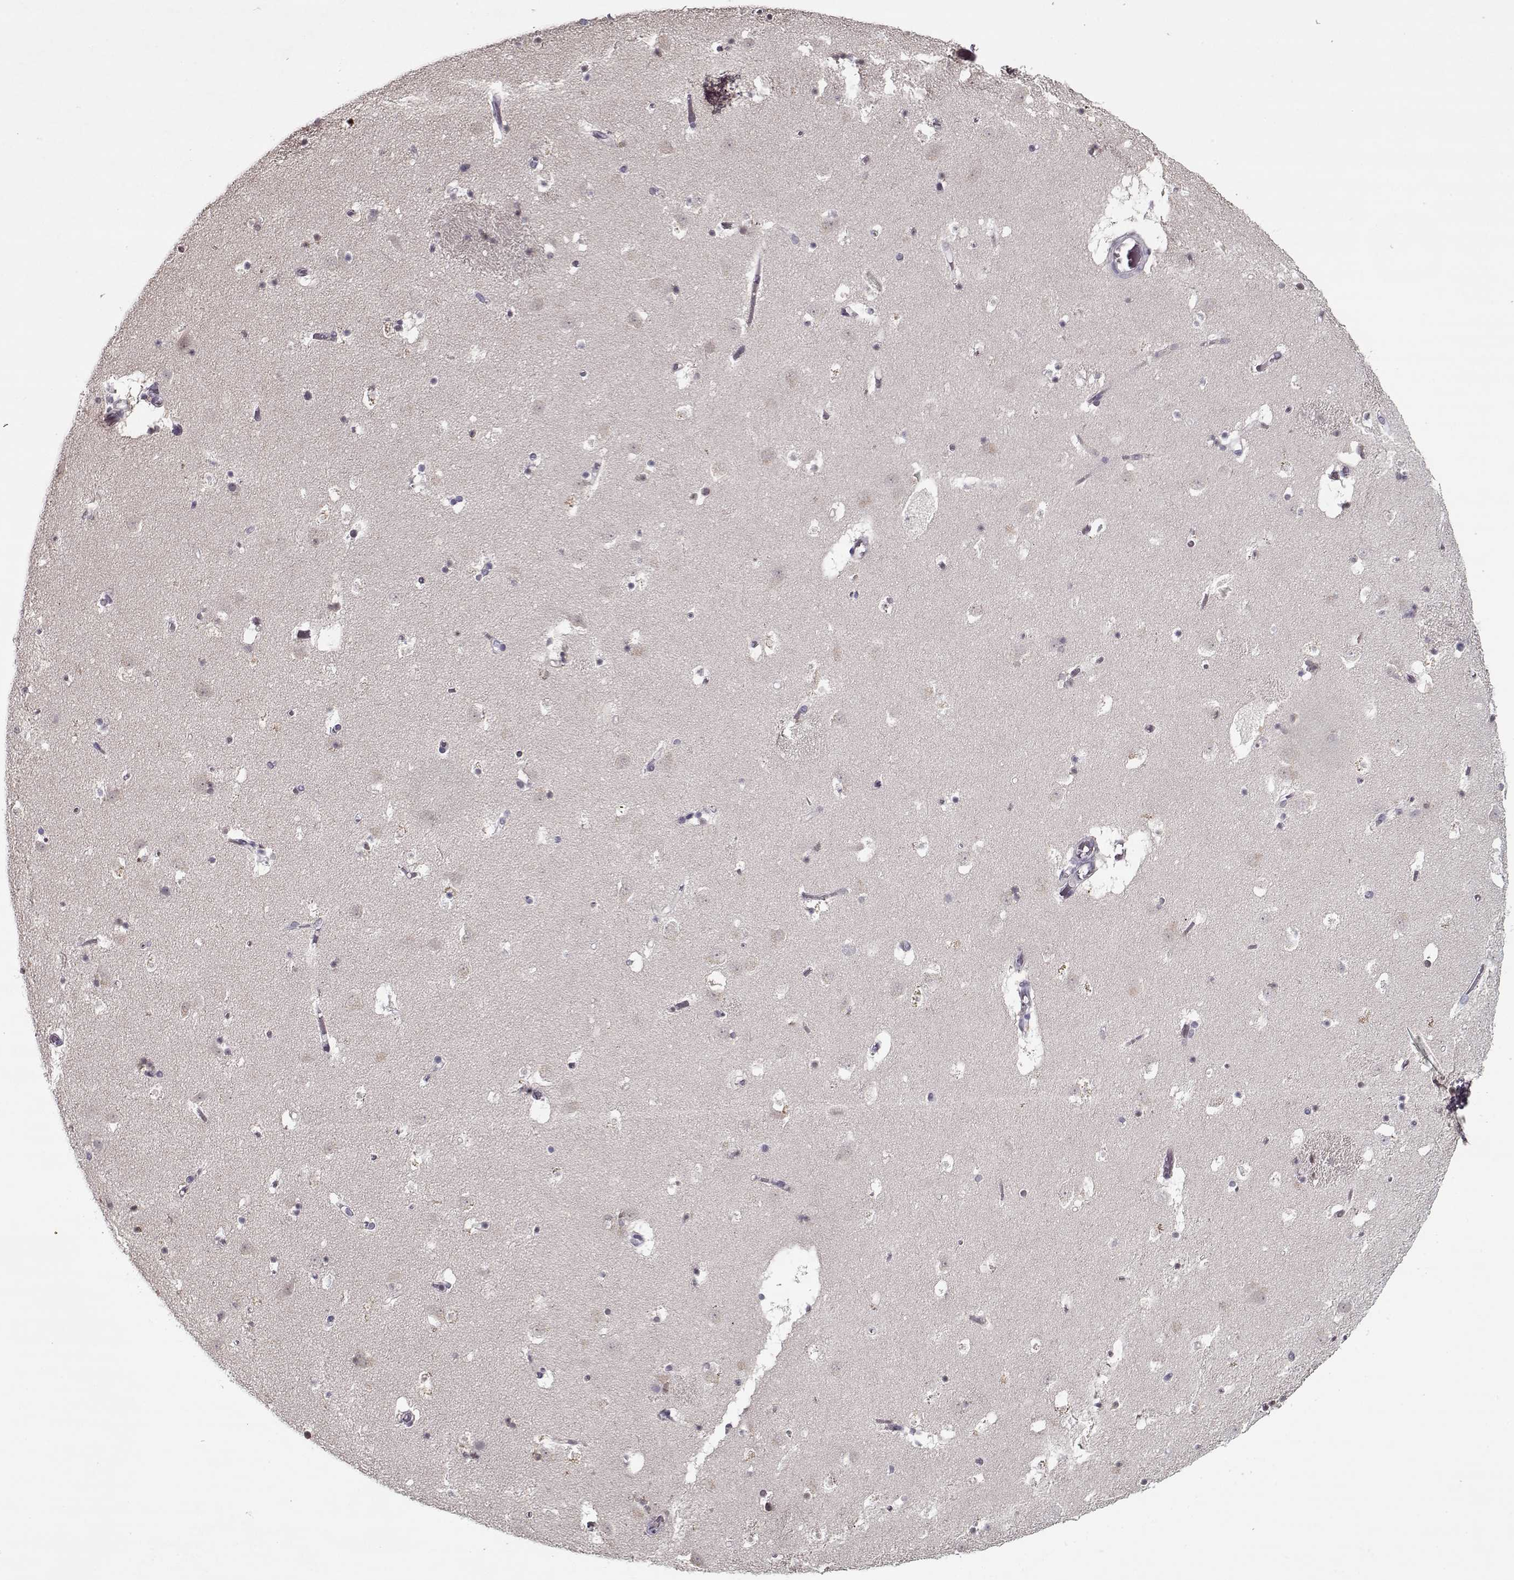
{"staining": {"intensity": "negative", "quantity": "none", "location": "none"}, "tissue": "caudate", "cell_type": "Glial cells", "image_type": "normal", "snomed": [{"axis": "morphology", "description": "Normal tissue, NOS"}, {"axis": "topography", "description": "Lateral ventricle wall"}], "caption": "Glial cells are negative for protein expression in unremarkable human caudate. The staining is performed using DAB (3,3'-diaminobenzidine) brown chromogen with nuclei counter-stained in using hematoxylin.", "gene": "AFM", "patient": {"sex": "female", "age": 42}}